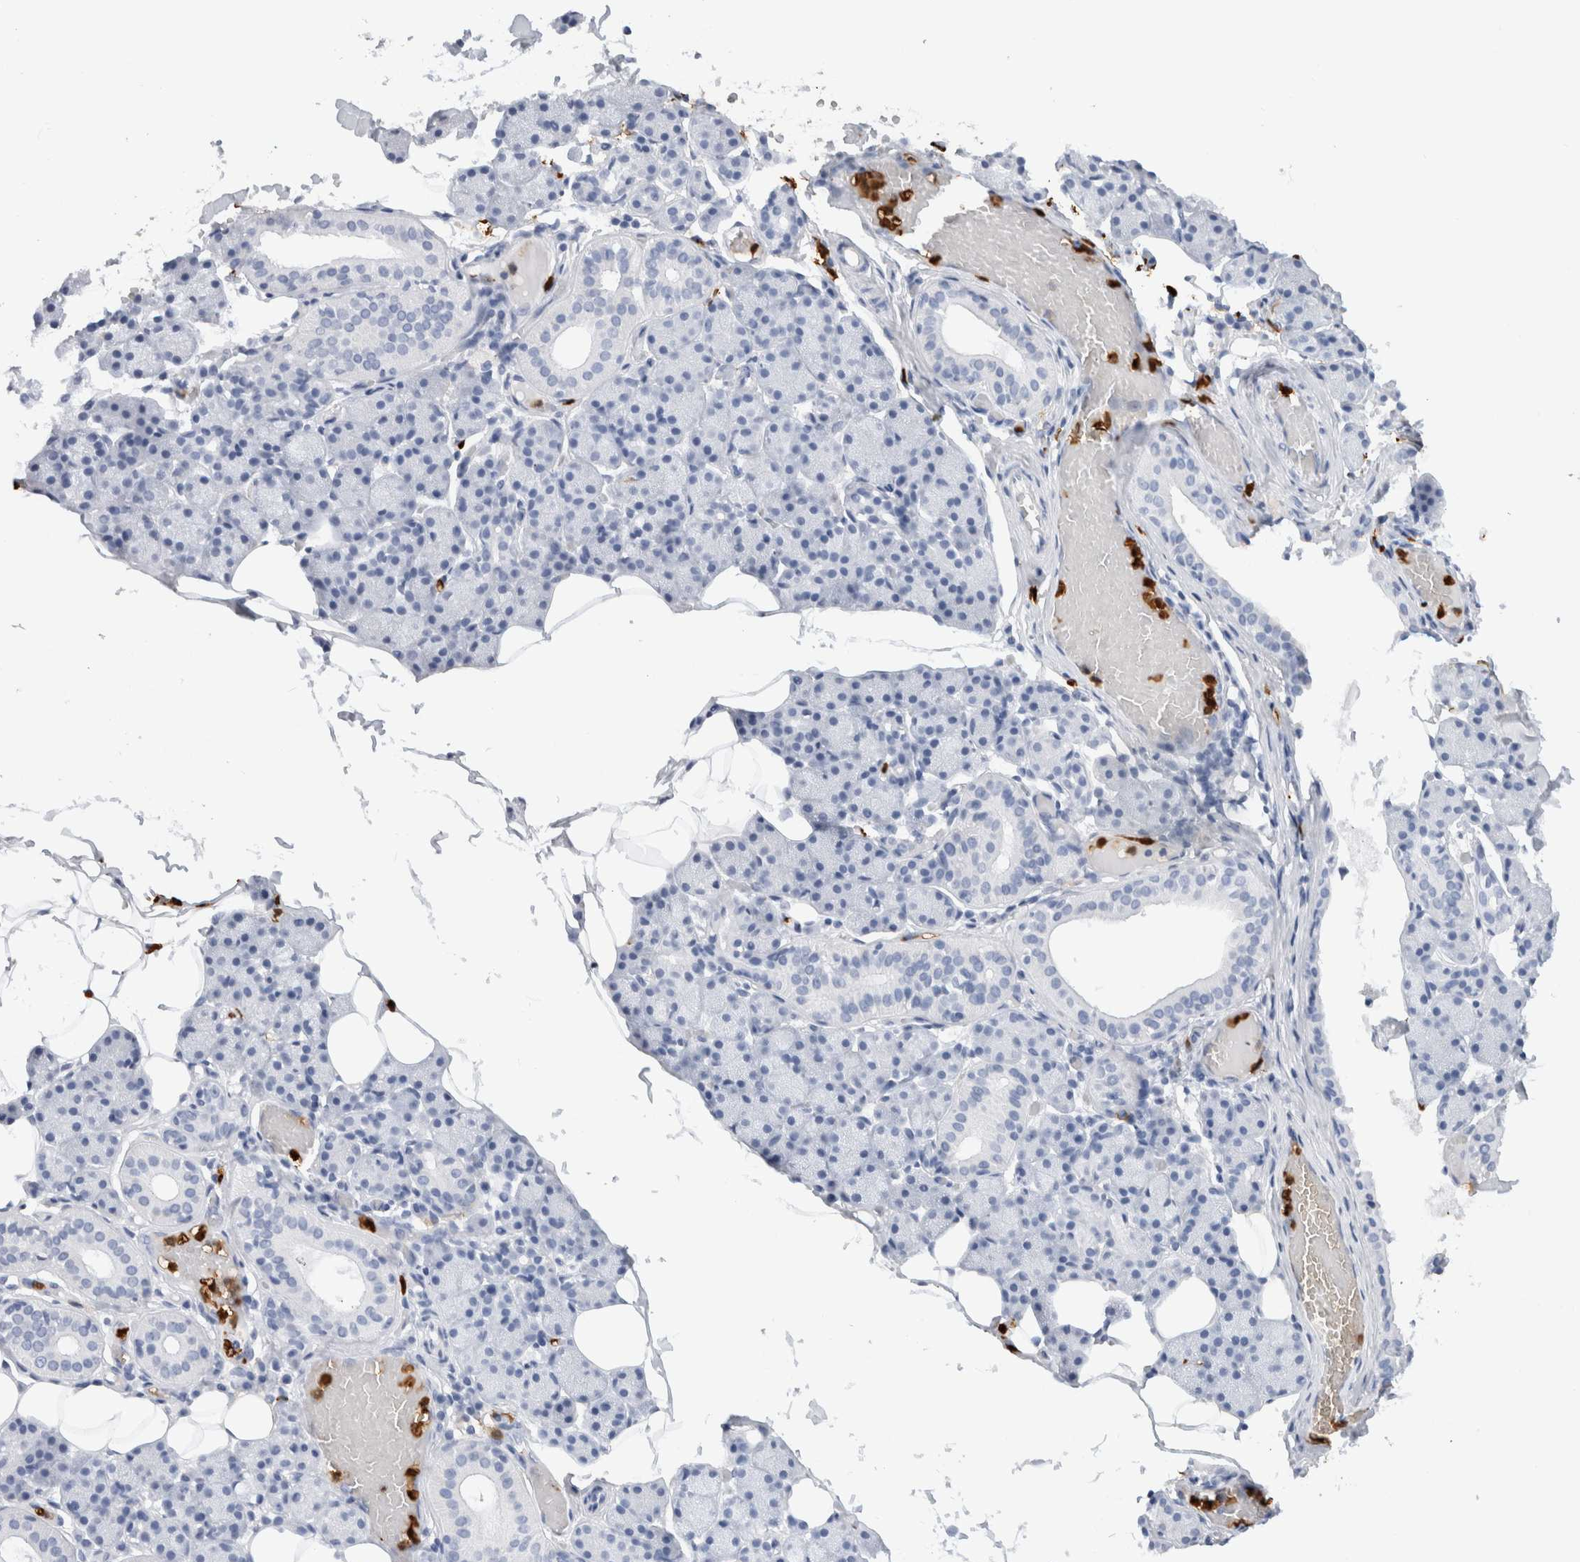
{"staining": {"intensity": "negative", "quantity": "none", "location": "none"}, "tissue": "salivary gland", "cell_type": "Glandular cells", "image_type": "normal", "snomed": [{"axis": "morphology", "description": "Normal tissue, NOS"}, {"axis": "topography", "description": "Salivary gland"}], "caption": "This is an IHC histopathology image of normal salivary gland. There is no staining in glandular cells.", "gene": "S100A8", "patient": {"sex": "female", "age": 33}}